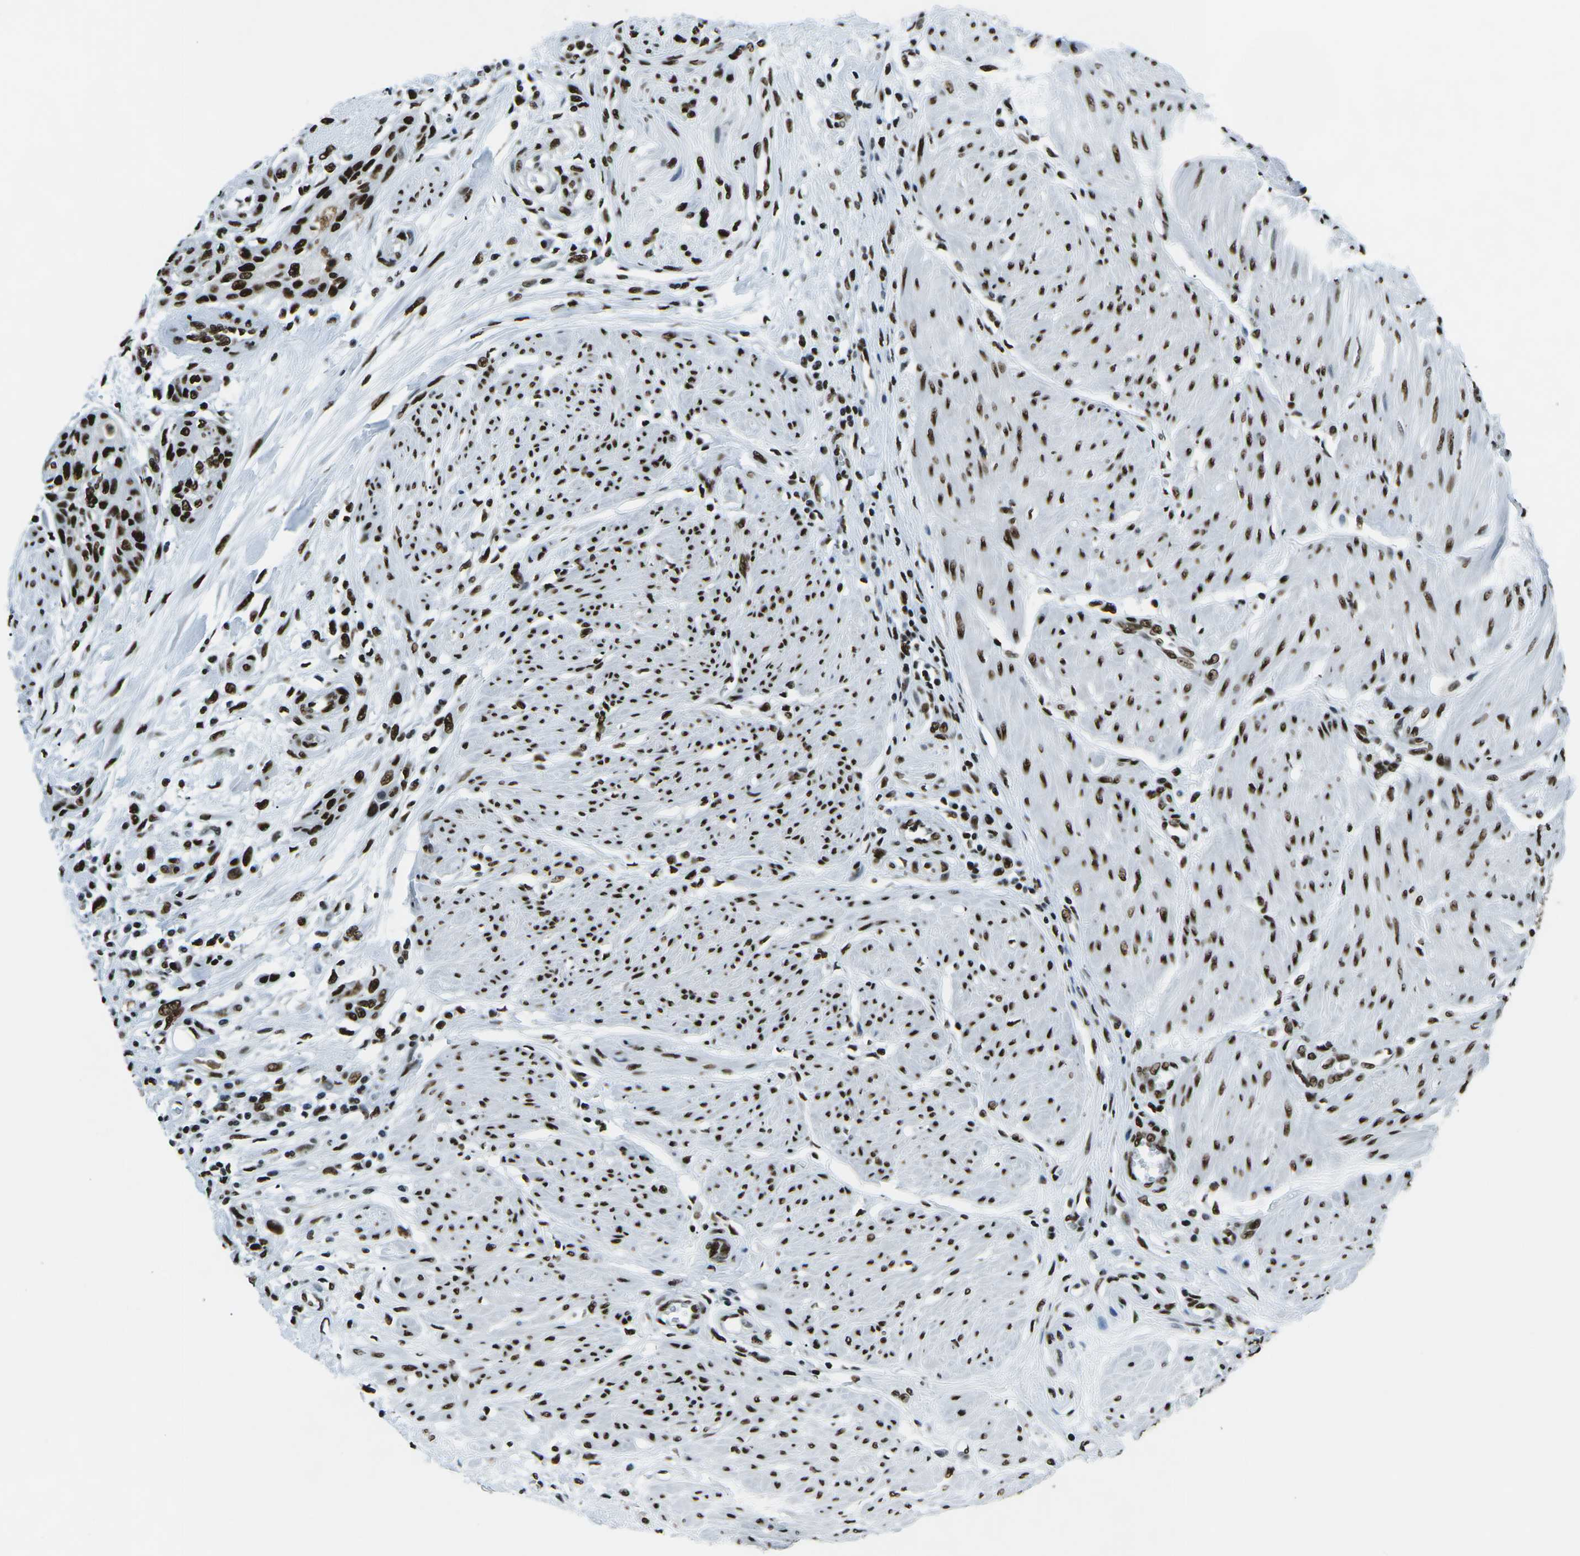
{"staining": {"intensity": "strong", "quantity": ">75%", "location": "nuclear"}, "tissue": "urothelial cancer", "cell_type": "Tumor cells", "image_type": "cancer", "snomed": [{"axis": "morphology", "description": "Urothelial carcinoma, High grade"}, {"axis": "topography", "description": "Urinary bladder"}], "caption": "Tumor cells display high levels of strong nuclear positivity in approximately >75% of cells in human urothelial cancer. (IHC, brightfield microscopy, high magnification).", "gene": "HNRNPL", "patient": {"sex": "male", "age": 35}}